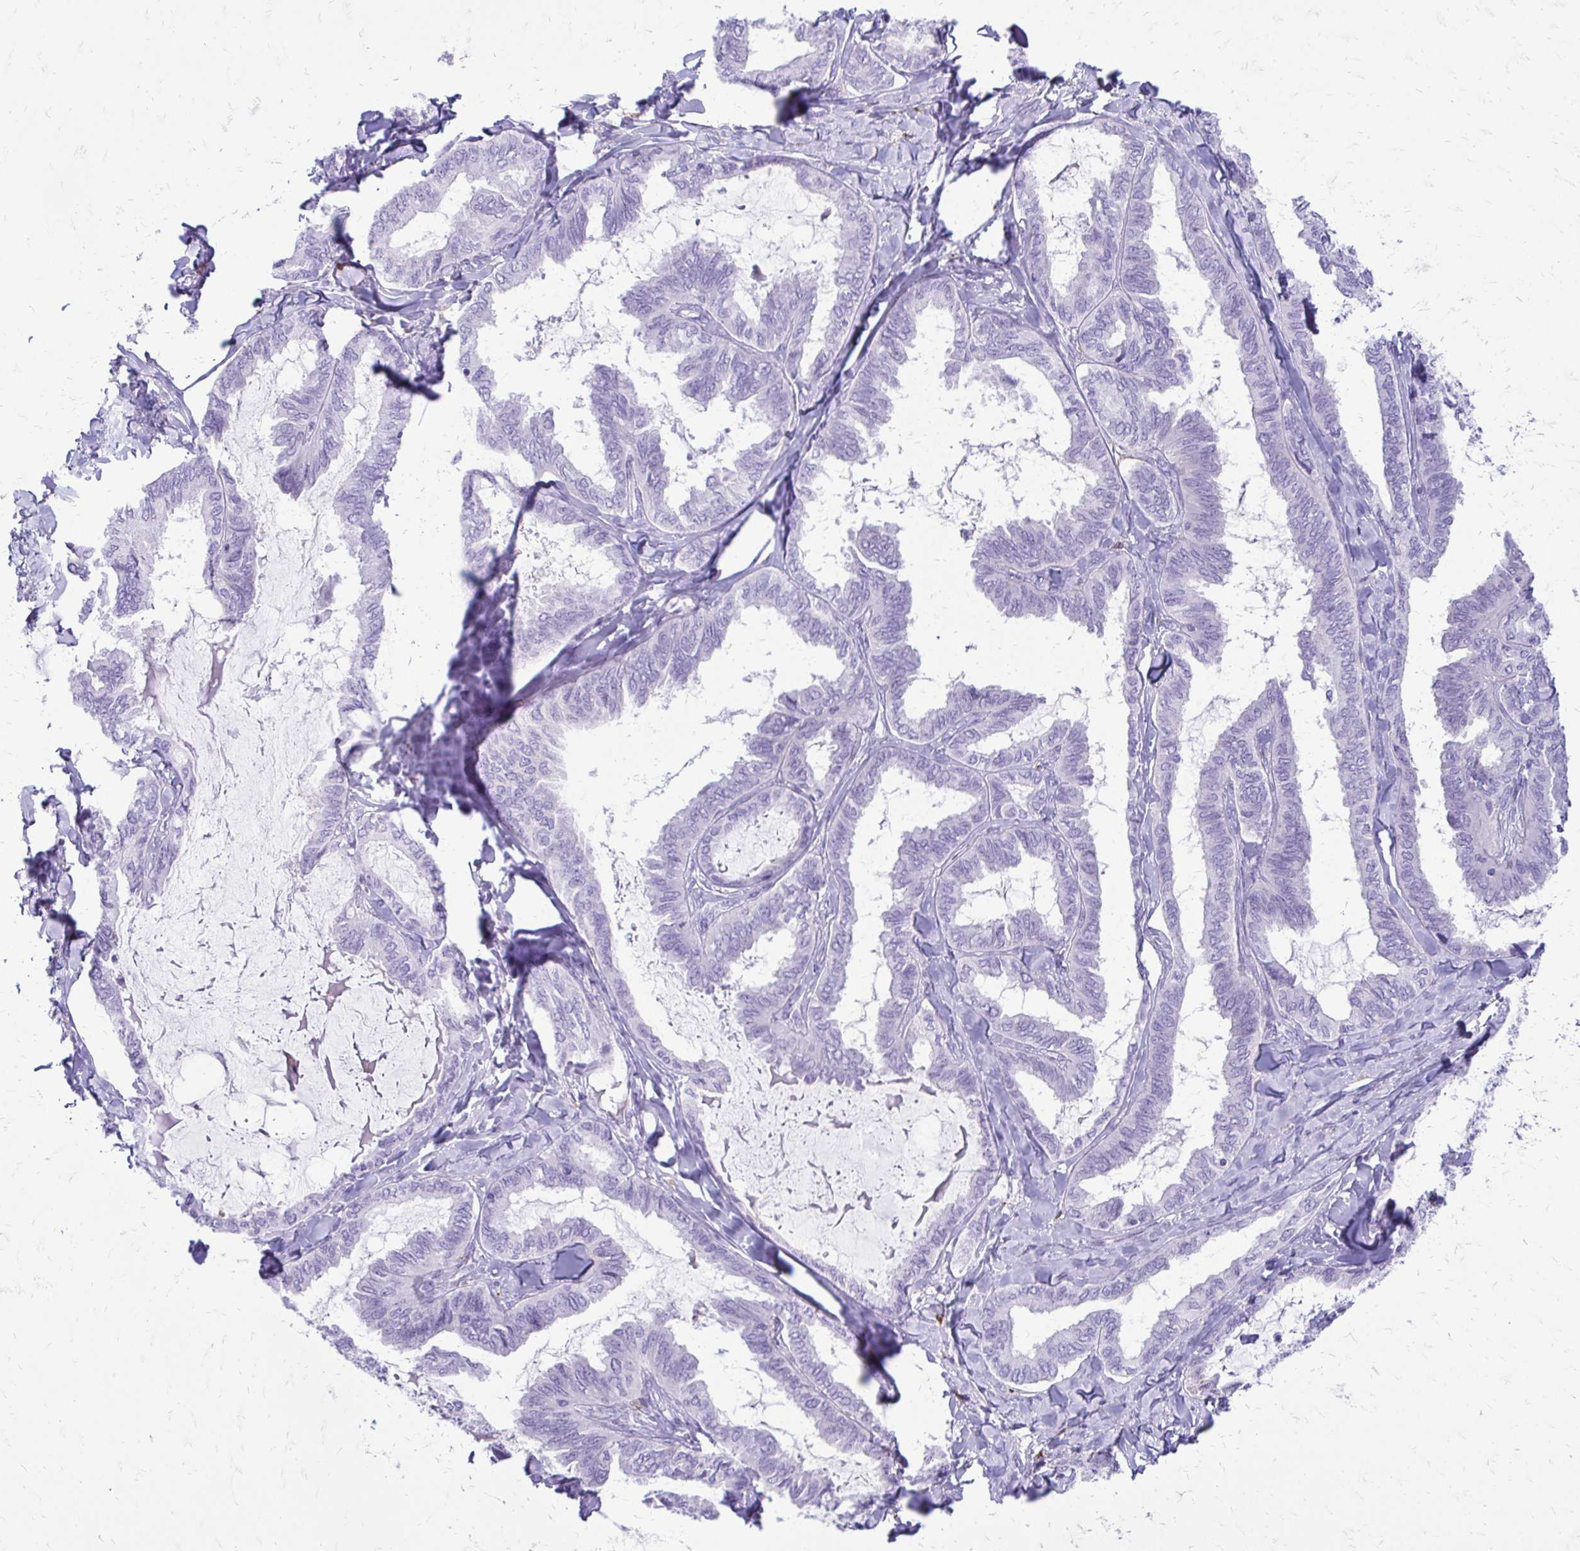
{"staining": {"intensity": "negative", "quantity": "none", "location": "none"}, "tissue": "ovarian cancer", "cell_type": "Tumor cells", "image_type": "cancer", "snomed": [{"axis": "morphology", "description": "Carcinoma, endometroid"}, {"axis": "topography", "description": "Ovary"}], "caption": "A histopathology image of endometroid carcinoma (ovarian) stained for a protein shows no brown staining in tumor cells. (IHC, brightfield microscopy, high magnification).", "gene": "SIGLEC11", "patient": {"sex": "female", "age": 70}}